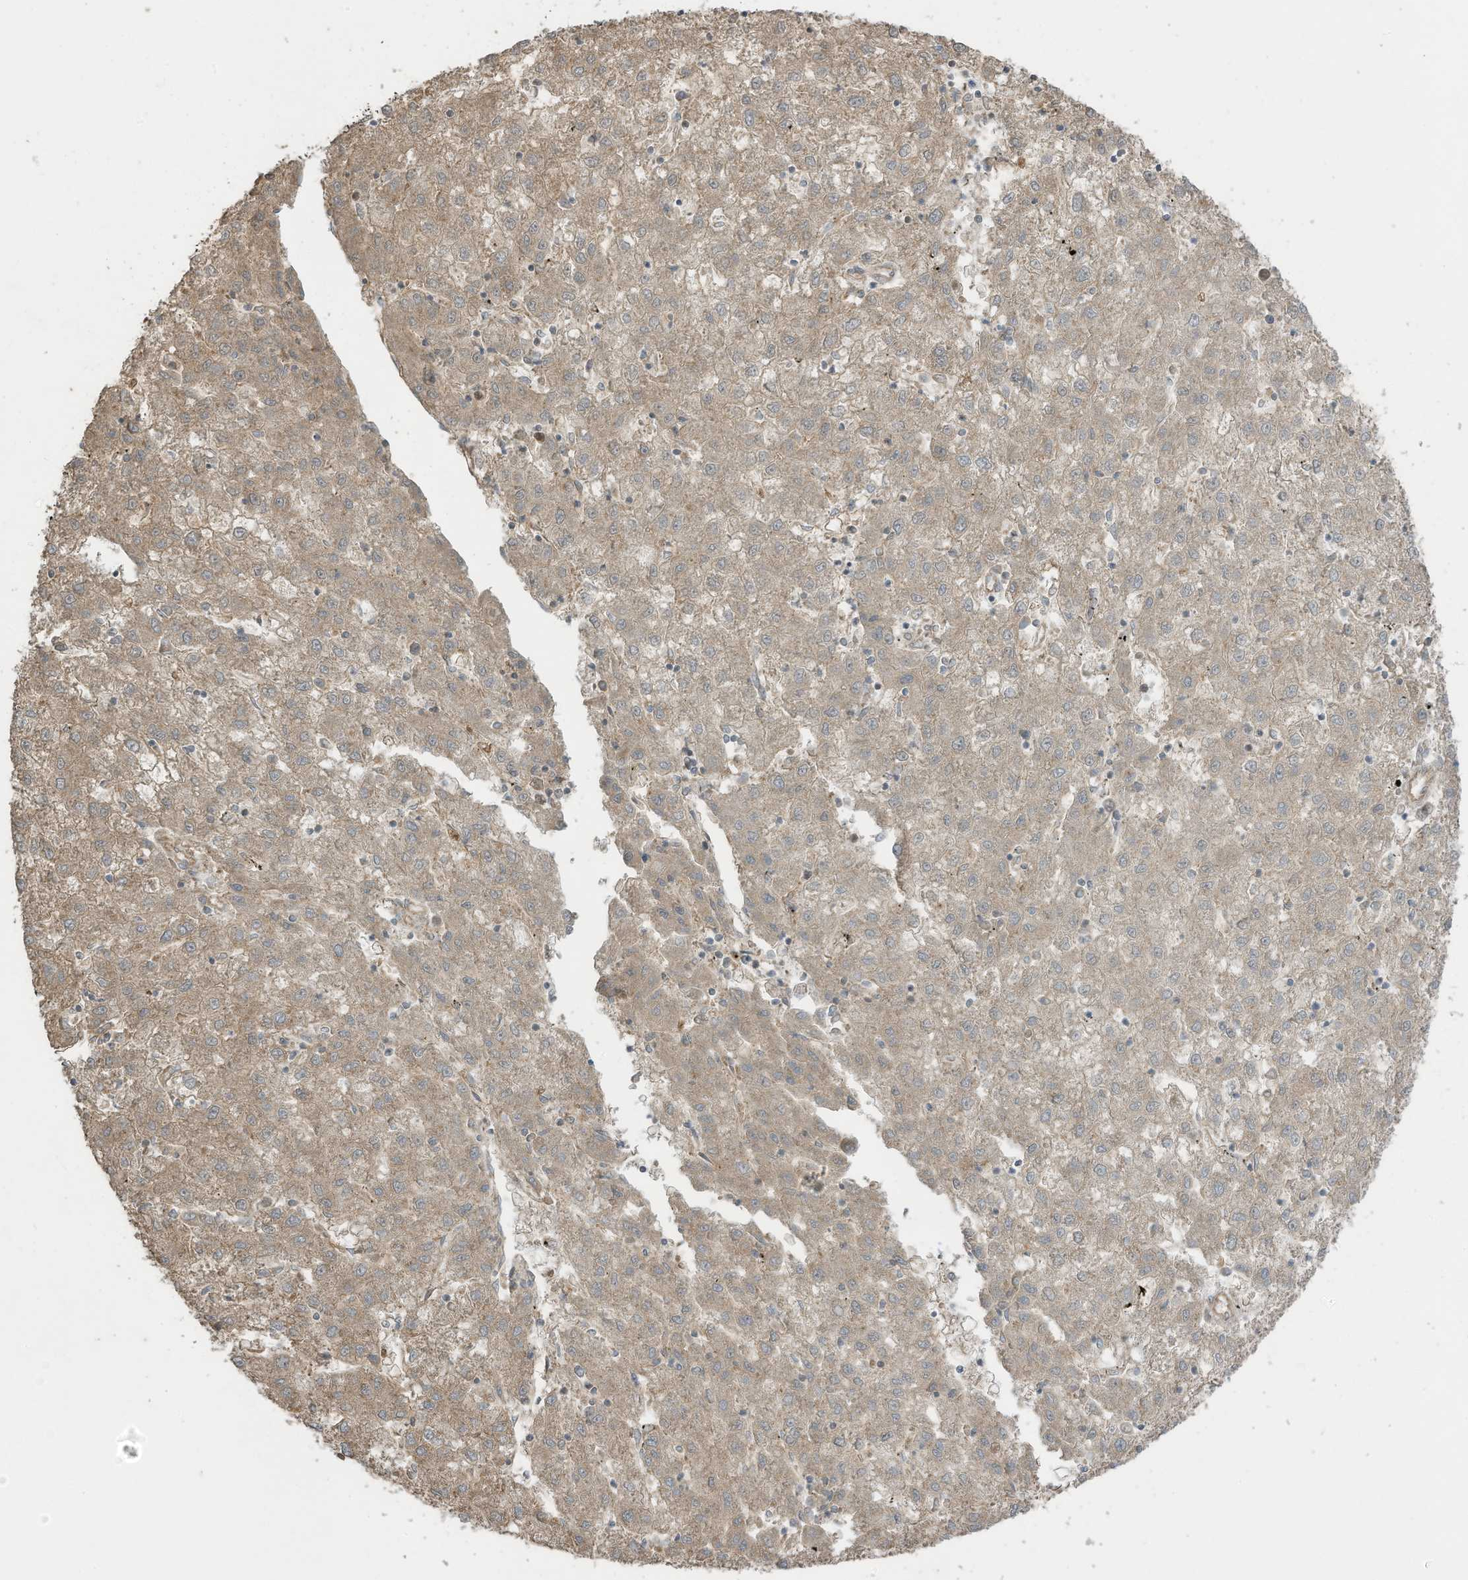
{"staining": {"intensity": "weak", "quantity": ">75%", "location": "cytoplasmic/membranous"}, "tissue": "liver cancer", "cell_type": "Tumor cells", "image_type": "cancer", "snomed": [{"axis": "morphology", "description": "Carcinoma, Hepatocellular, NOS"}, {"axis": "topography", "description": "Liver"}], "caption": "This image displays immunohistochemistry staining of liver cancer (hepatocellular carcinoma), with low weak cytoplasmic/membranous positivity in approximately >75% of tumor cells.", "gene": "CGAS", "patient": {"sex": "male", "age": 72}}